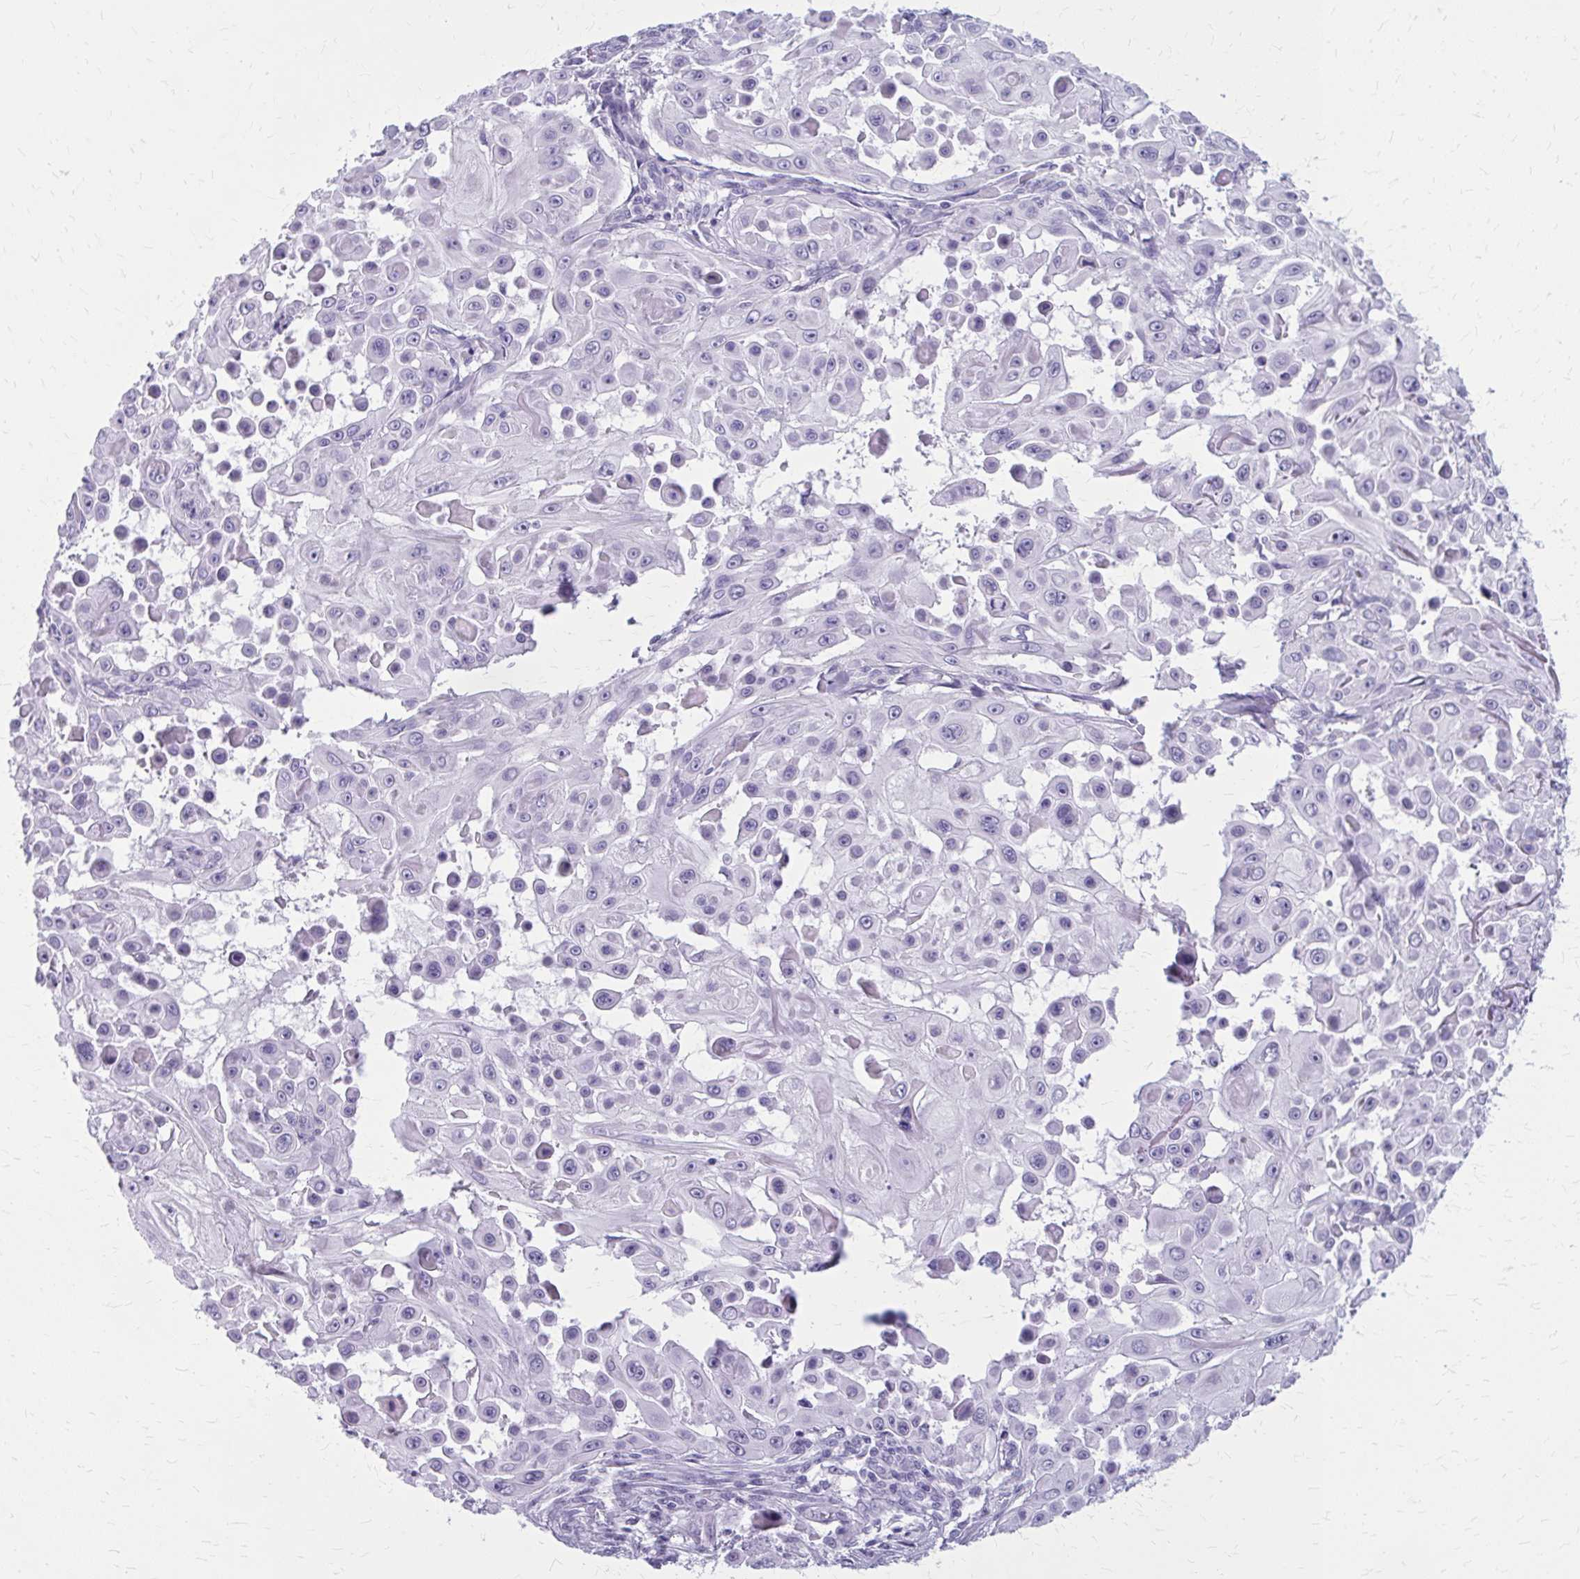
{"staining": {"intensity": "negative", "quantity": "none", "location": "none"}, "tissue": "skin cancer", "cell_type": "Tumor cells", "image_type": "cancer", "snomed": [{"axis": "morphology", "description": "Squamous cell carcinoma, NOS"}, {"axis": "topography", "description": "Skin"}], "caption": "The micrograph shows no staining of tumor cells in skin squamous cell carcinoma.", "gene": "ZDHHC7", "patient": {"sex": "male", "age": 91}}